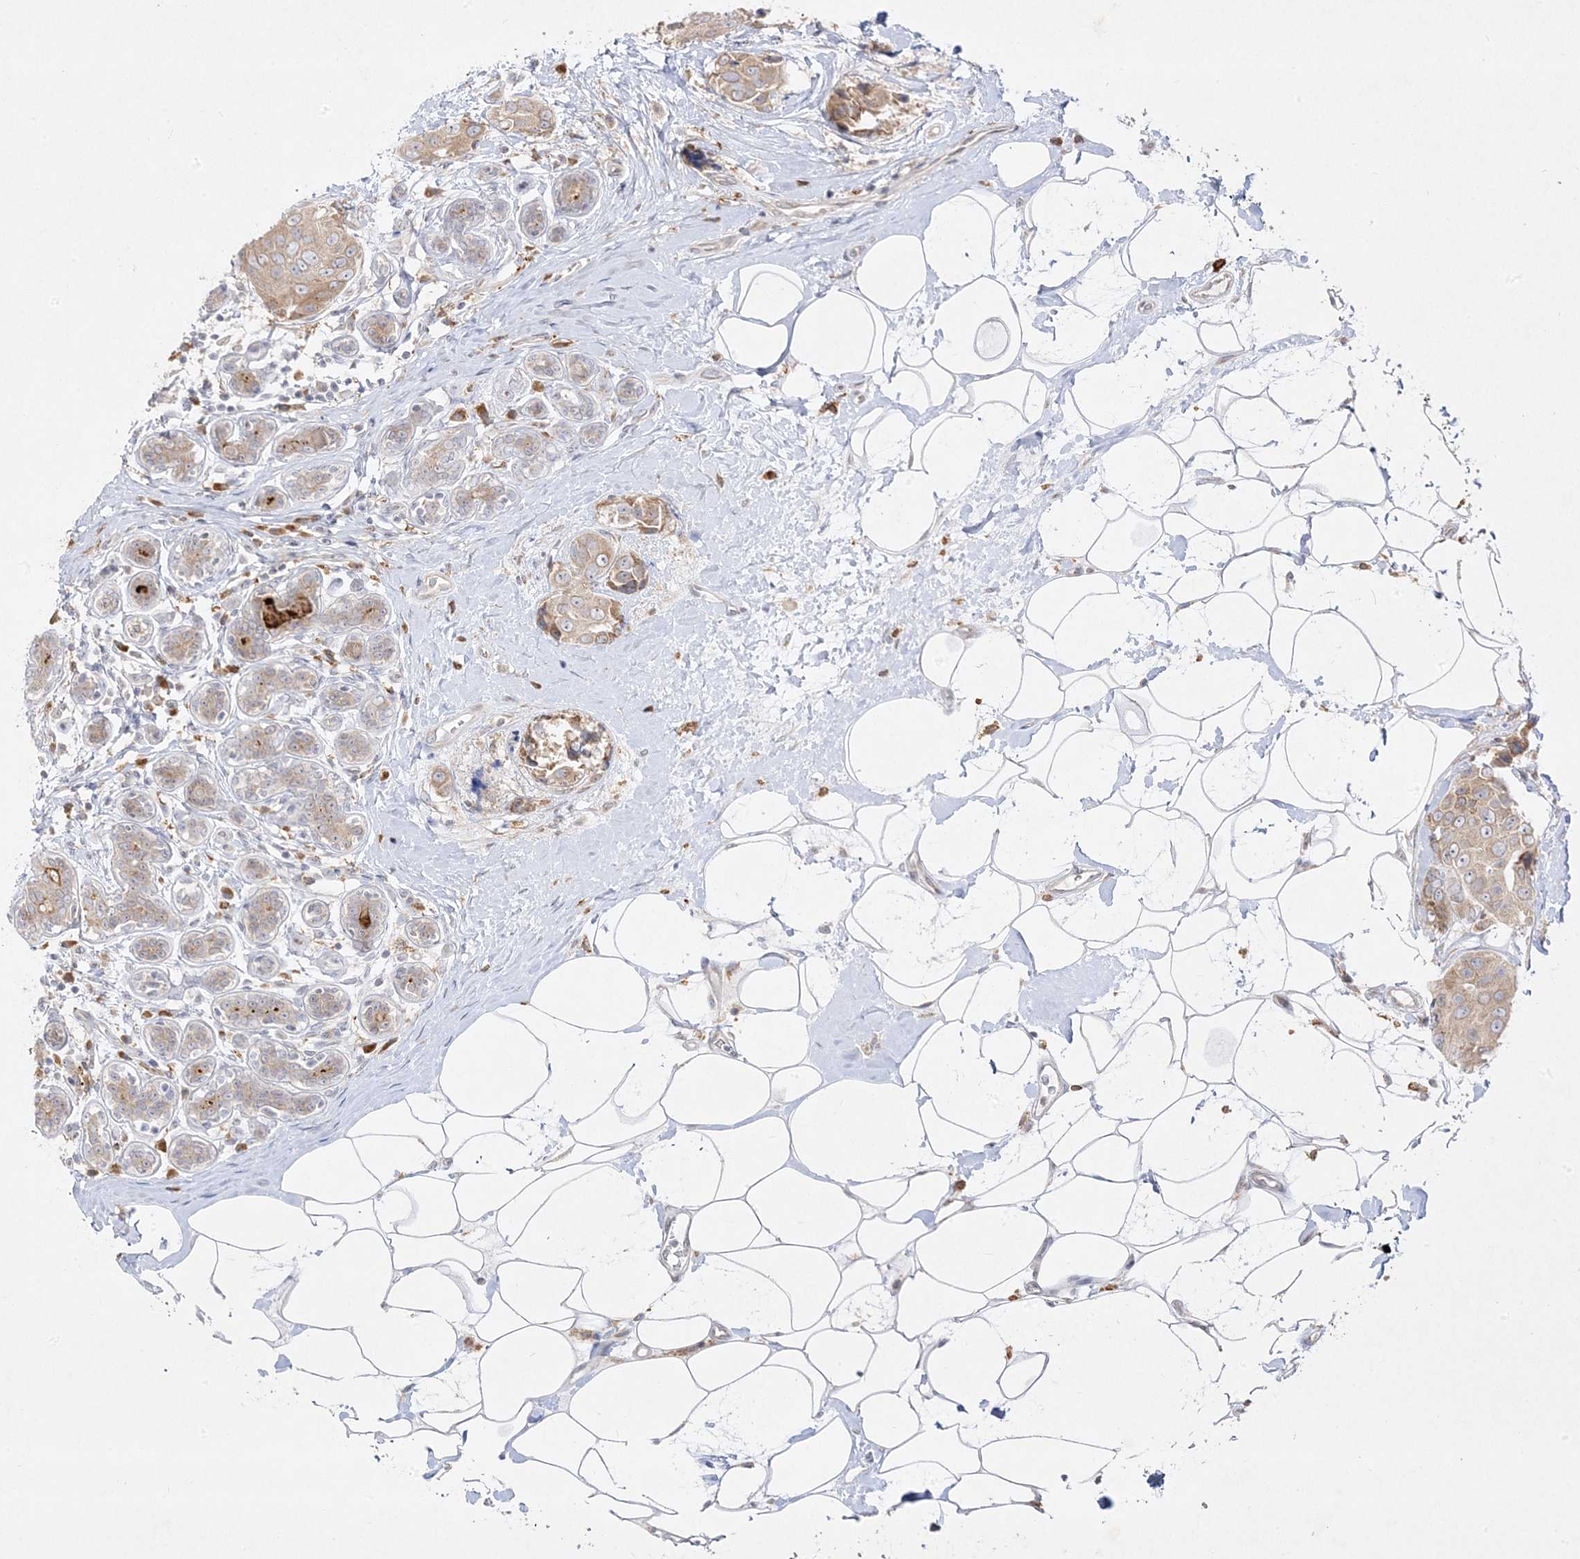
{"staining": {"intensity": "weak", "quantity": "<25%", "location": "cytoplasmic/membranous"}, "tissue": "breast cancer", "cell_type": "Tumor cells", "image_type": "cancer", "snomed": [{"axis": "morphology", "description": "Normal tissue, NOS"}, {"axis": "morphology", "description": "Duct carcinoma"}, {"axis": "topography", "description": "Breast"}], "caption": "A high-resolution photomicrograph shows immunohistochemistry staining of breast intraductal carcinoma, which reveals no significant staining in tumor cells.", "gene": "C2CD2", "patient": {"sex": "female", "age": 39}}